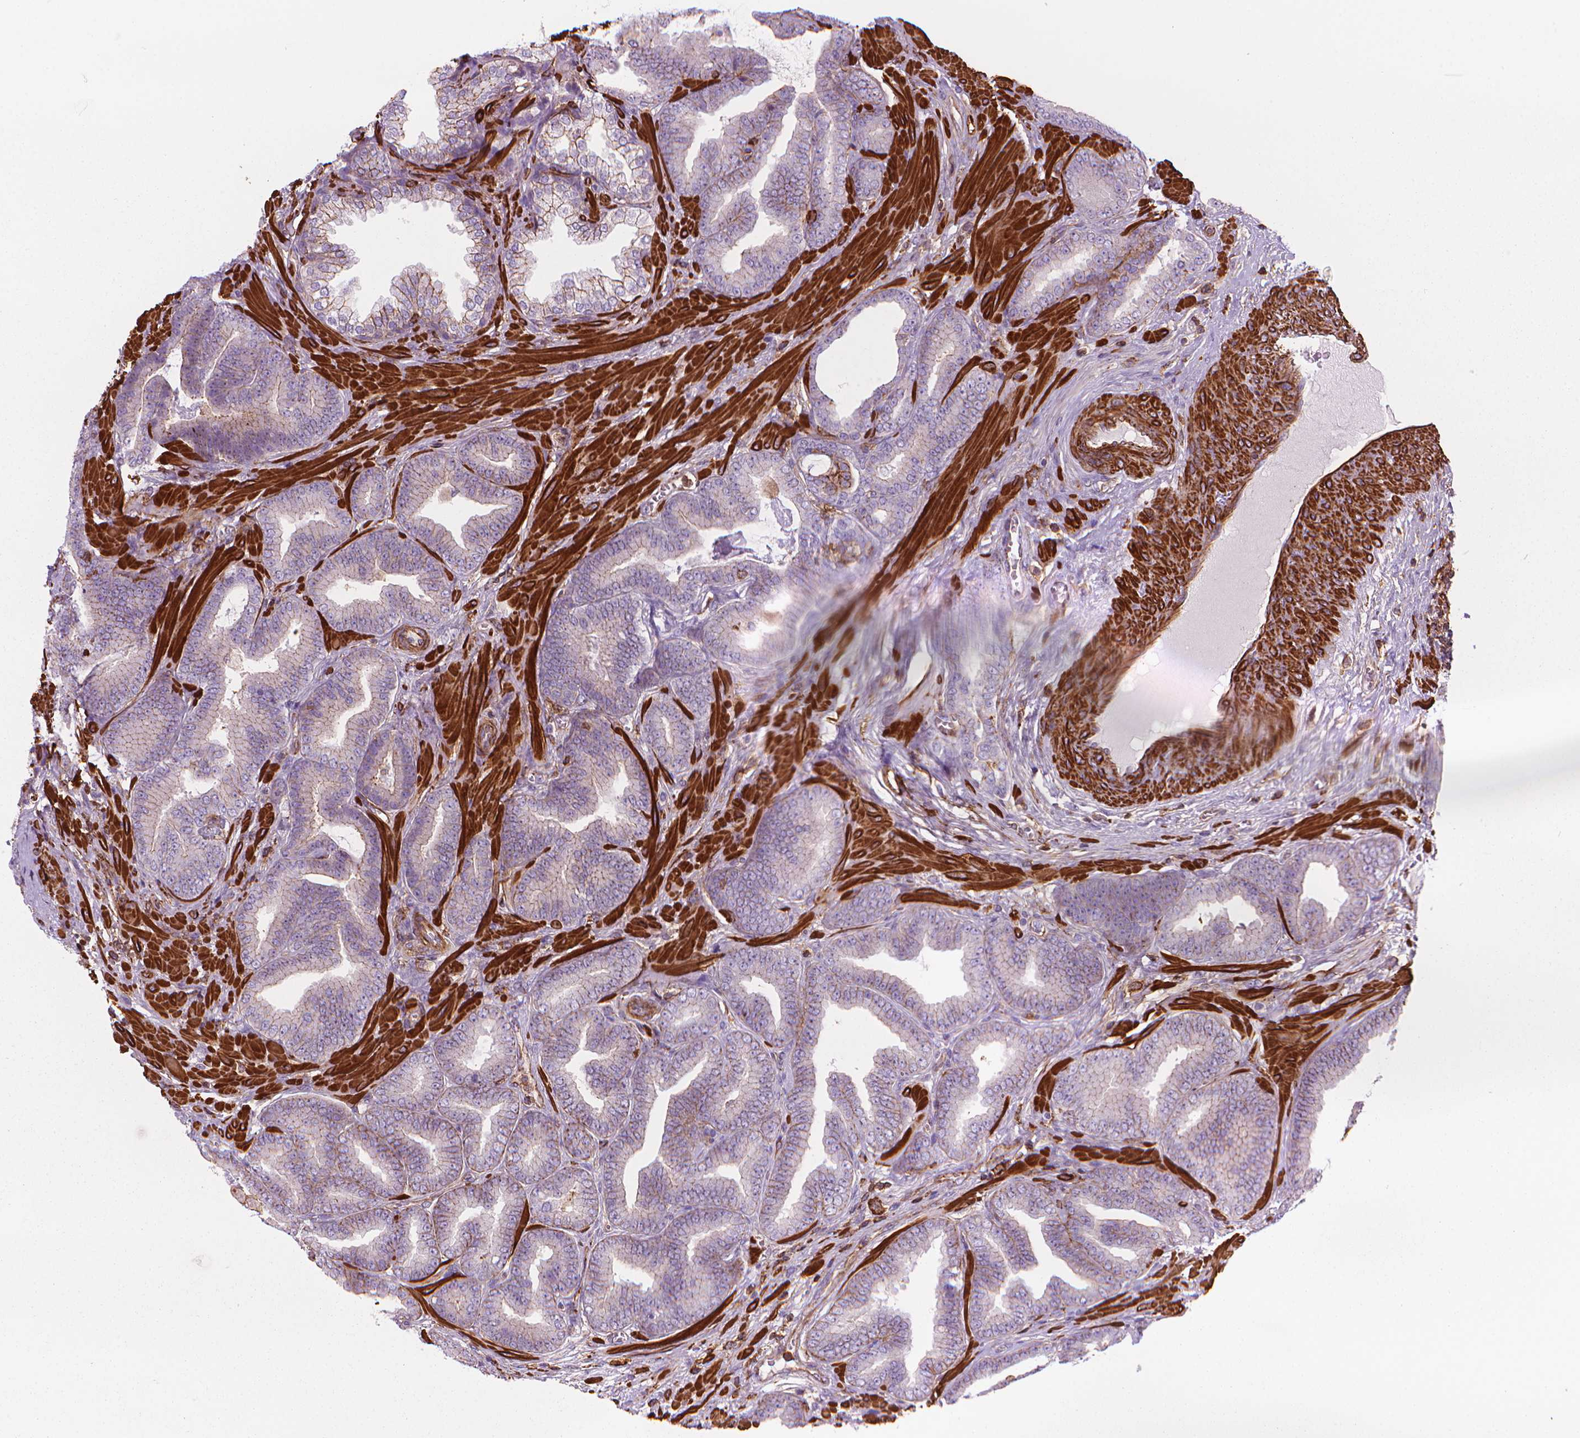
{"staining": {"intensity": "moderate", "quantity": "<25%", "location": "cytoplasmic/membranous"}, "tissue": "prostate cancer", "cell_type": "Tumor cells", "image_type": "cancer", "snomed": [{"axis": "morphology", "description": "Adenocarcinoma, Low grade"}, {"axis": "topography", "description": "Prostate"}], "caption": "Immunohistochemistry (DAB) staining of prostate cancer demonstrates moderate cytoplasmic/membranous protein staining in about <25% of tumor cells.", "gene": "PATJ", "patient": {"sex": "male", "age": 63}}